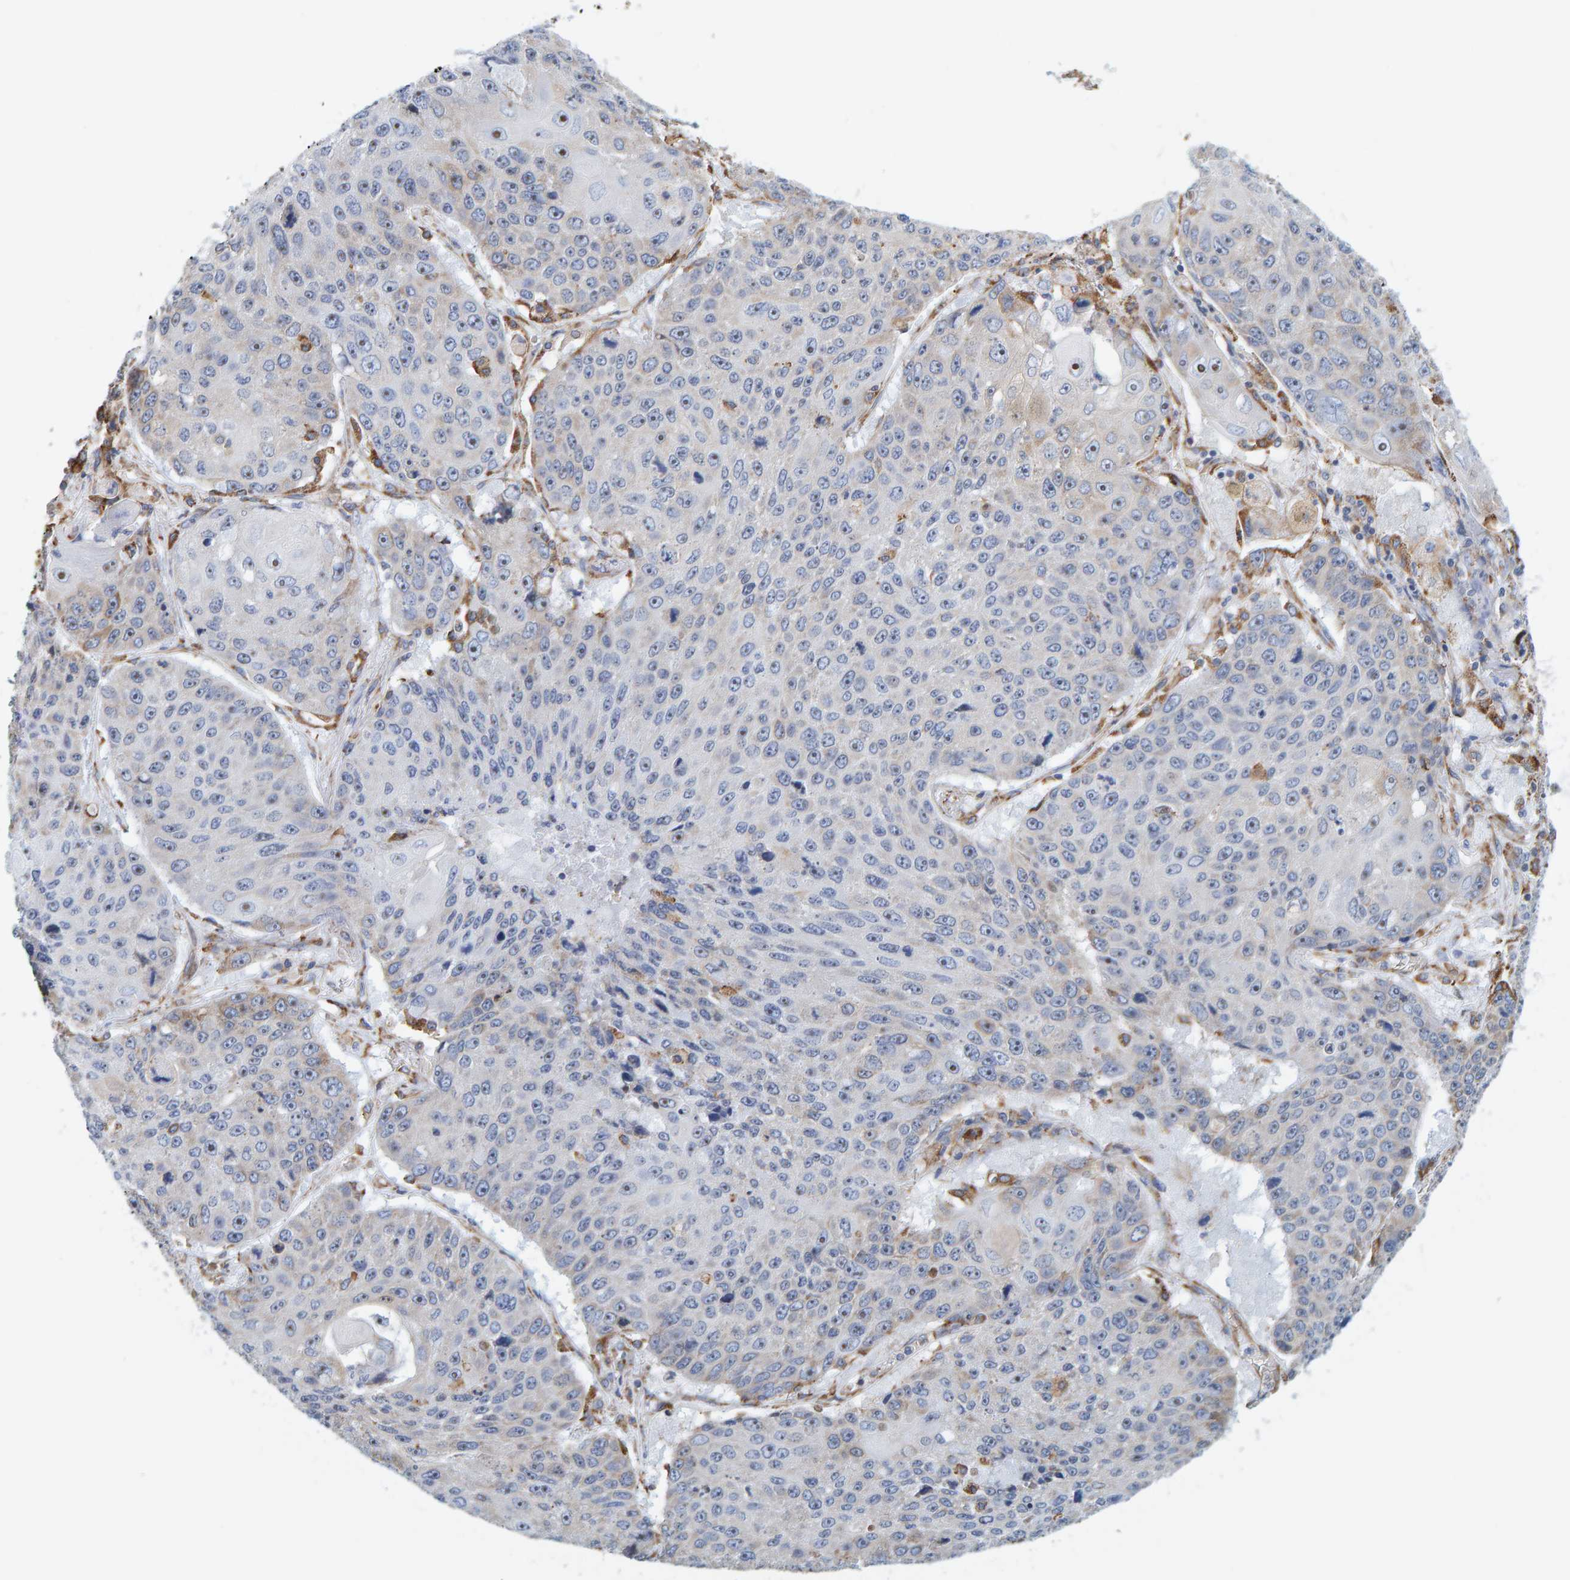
{"staining": {"intensity": "negative", "quantity": "none", "location": "none"}, "tissue": "lung cancer", "cell_type": "Tumor cells", "image_type": "cancer", "snomed": [{"axis": "morphology", "description": "Squamous cell carcinoma, NOS"}, {"axis": "topography", "description": "Lung"}], "caption": "This is a image of immunohistochemistry (IHC) staining of lung squamous cell carcinoma, which shows no staining in tumor cells. The staining was performed using DAB (3,3'-diaminobenzidine) to visualize the protein expression in brown, while the nuclei were stained in blue with hematoxylin (Magnification: 20x).", "gene": "SGPL1", "patient": {"sex": "male", "age": 61}}